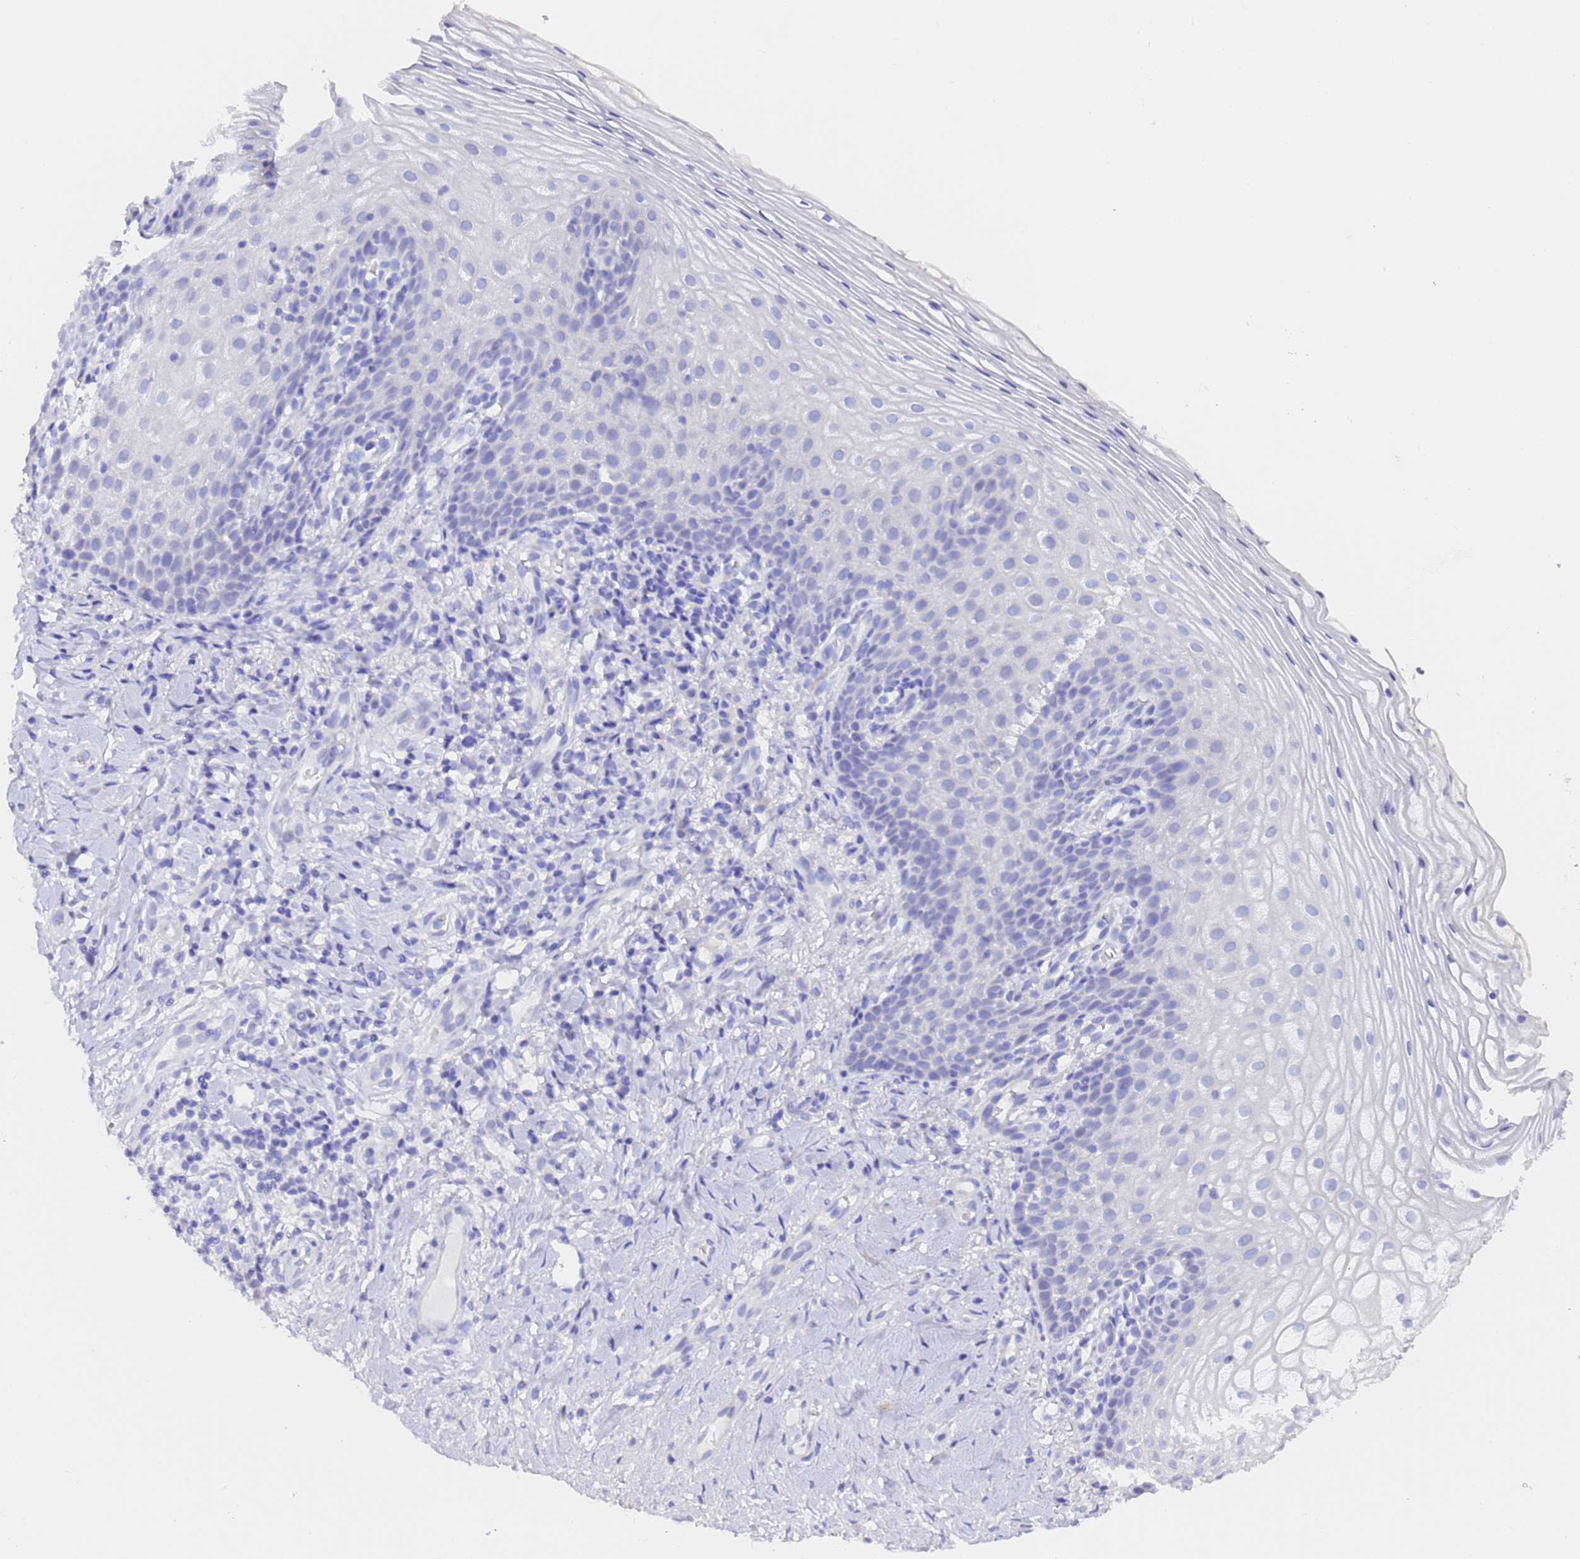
{"staining": {"intensity": "negative", "quantity": "none", "location": "none"}, "tissue": "vagina", "cell_type": "Squamous epithelial cells", "image_type": "normal", "snomed": [{"axis": "morphology", "description": "Normal tissue, NOS"}, {"axis": "topography", "description": "Vagina"}], "caption": "An immunohistochemistry photomicrograph of unremarkable vagina is shown. There is no staining in squamous epithelial cells of vagina.", "gene": "GABRA1", "patient": {"sex": "female", "age": 60}}